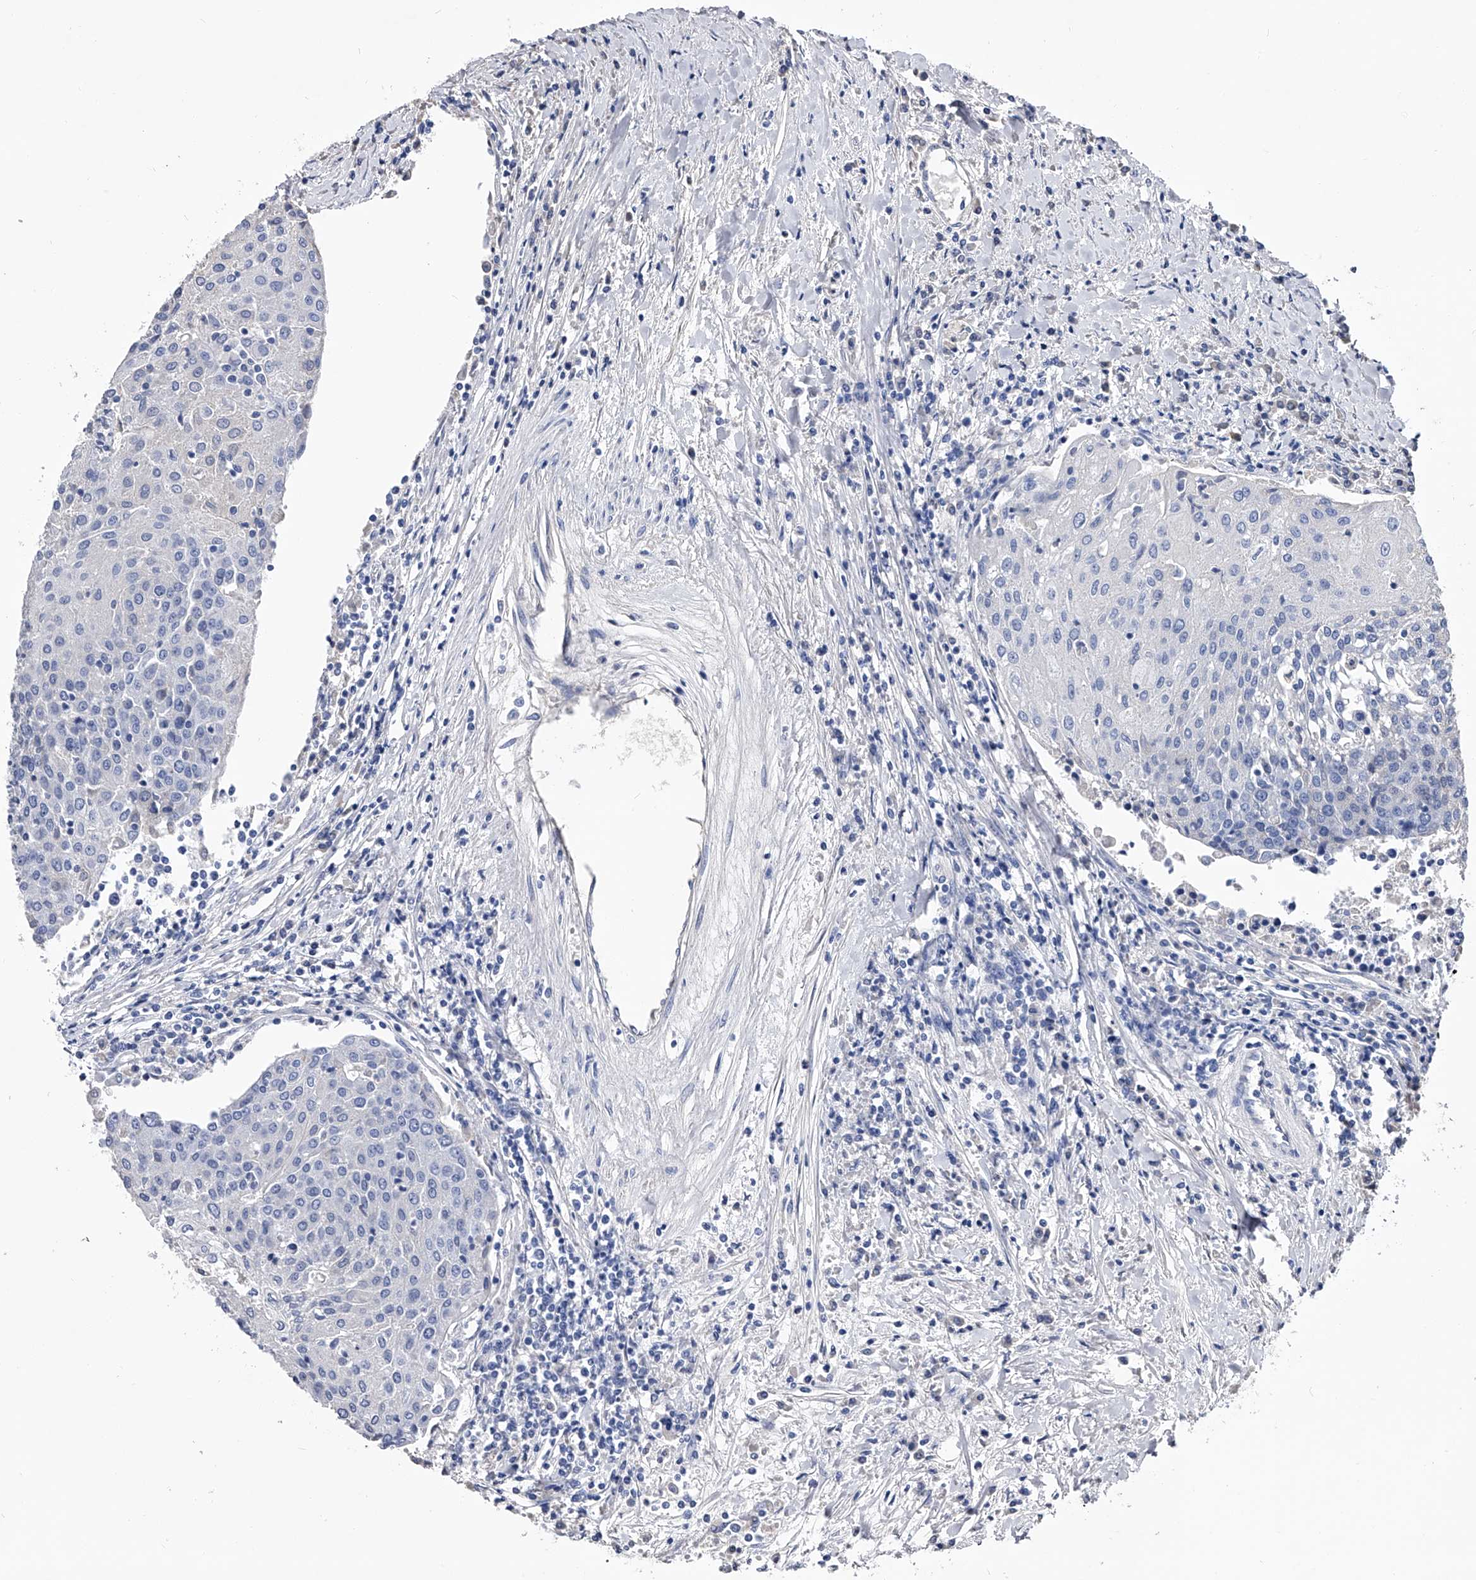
{"staining": {"intensity": "negative", "quantity": "none", "location": "none"}, "tissue": "urothelial cancer", "cell_type": "Tumor cells", "image_type": "cancer", "snomed": [{"axis": "morphology", "description": "Urothelial carcinoma, High grade"}, {"axis": "topography", "description": "Urinary bladder"}], "caption": "Immunohistochemical staining of high-grade urothelial carcinoma displays no significant positivity in tumor cells.", "gene": "EFCAB7", "patient": {"sex": "female", "age": 85}}